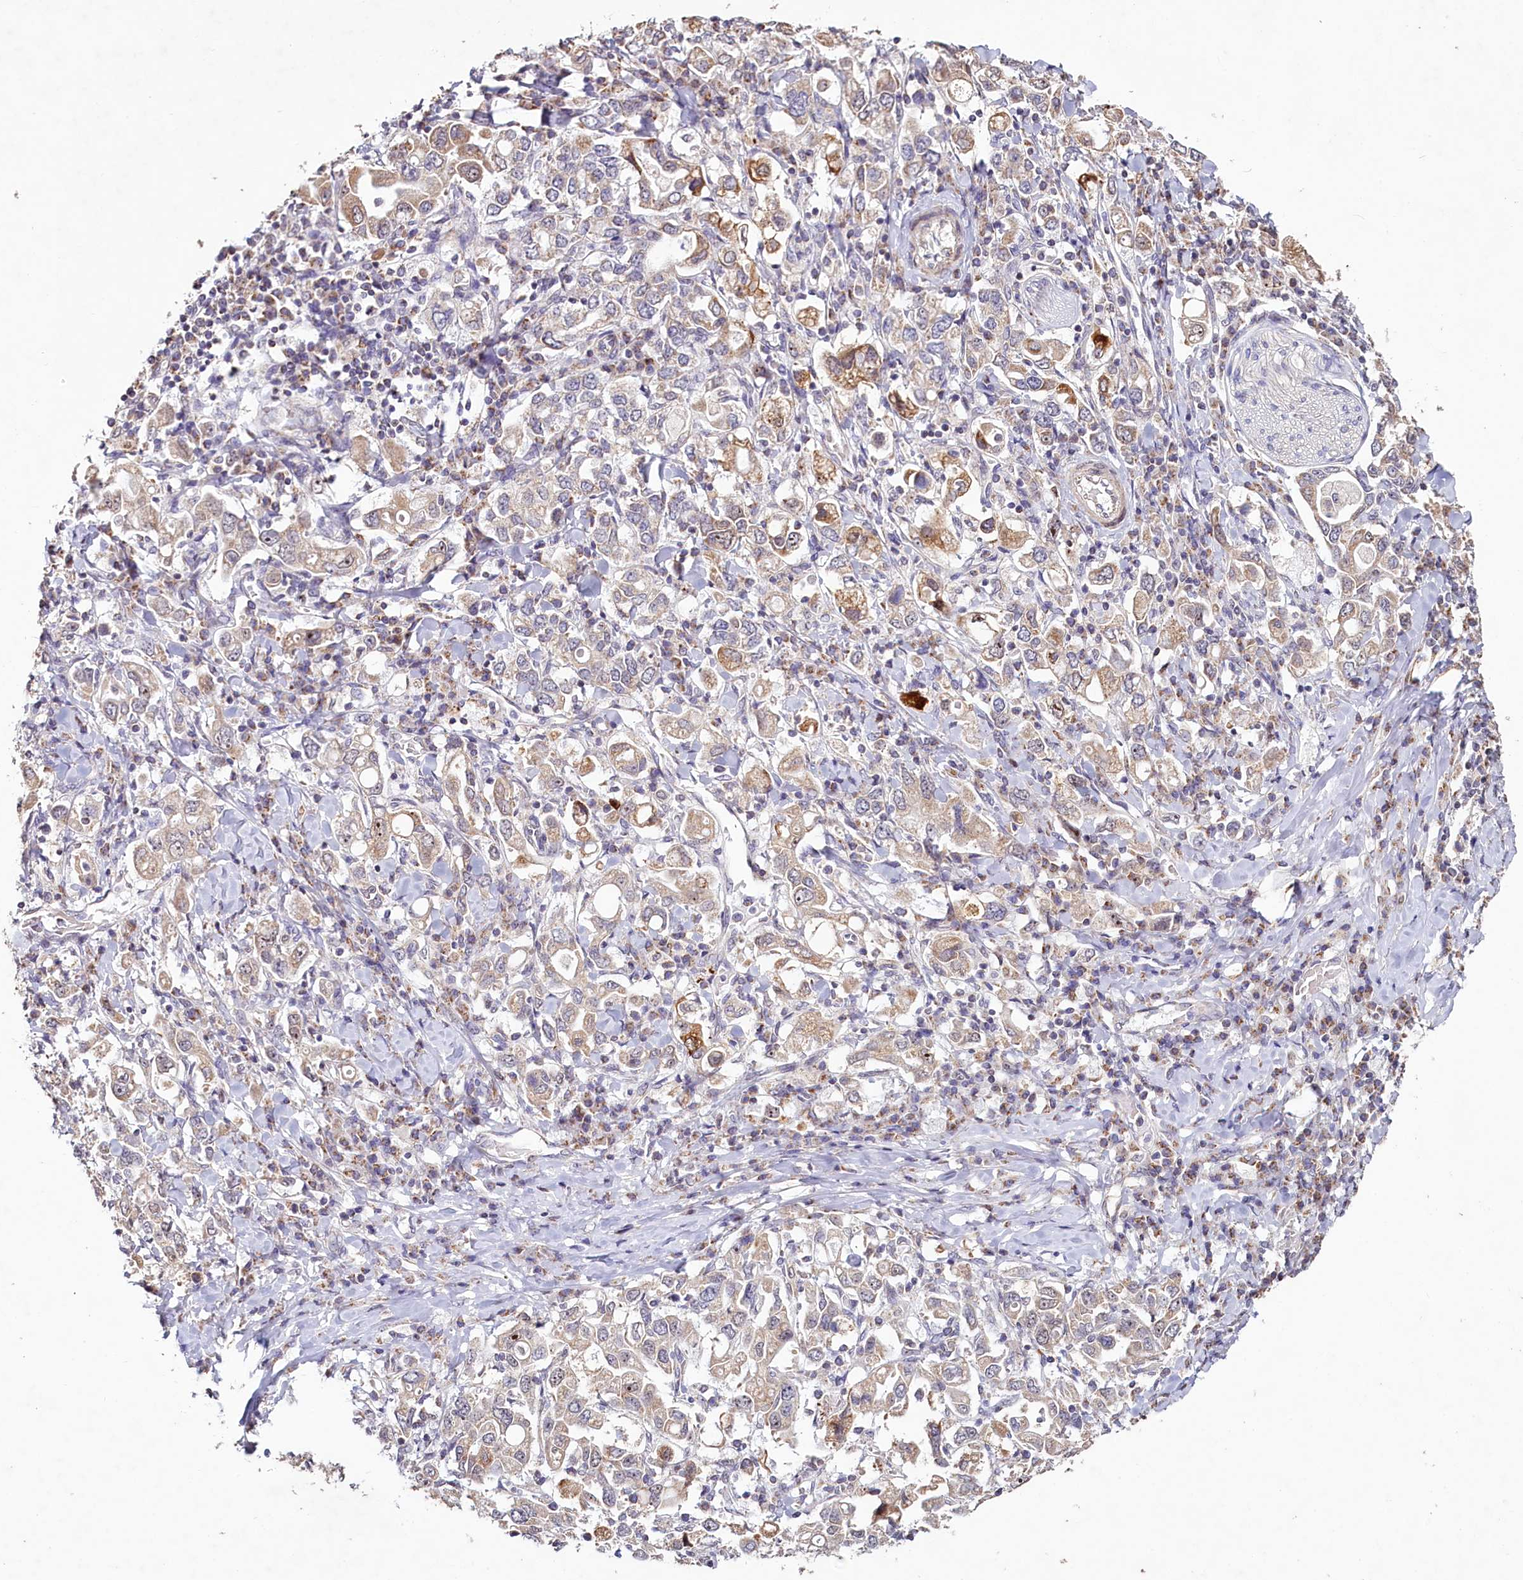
{"staining": {"intensity": "moderate", "quantity": "25%-75%", "location": "cytoplasmic/membranous"}, "tissue": "stomach cancer", "cell_type": "Tumor cells", "image_type": "cancer", "snomed": [{"axis": "morphology", "description": "Adenocarcinoma, NOS"}, {"axis": "topography", "description": "Stomach, upper"}], "caption": "Human stomach cancer stained with a protein marker shows moderate staining in tumor cells.", "gene": "PDE6D", "patient": {"sex": "male", "age": 62}}